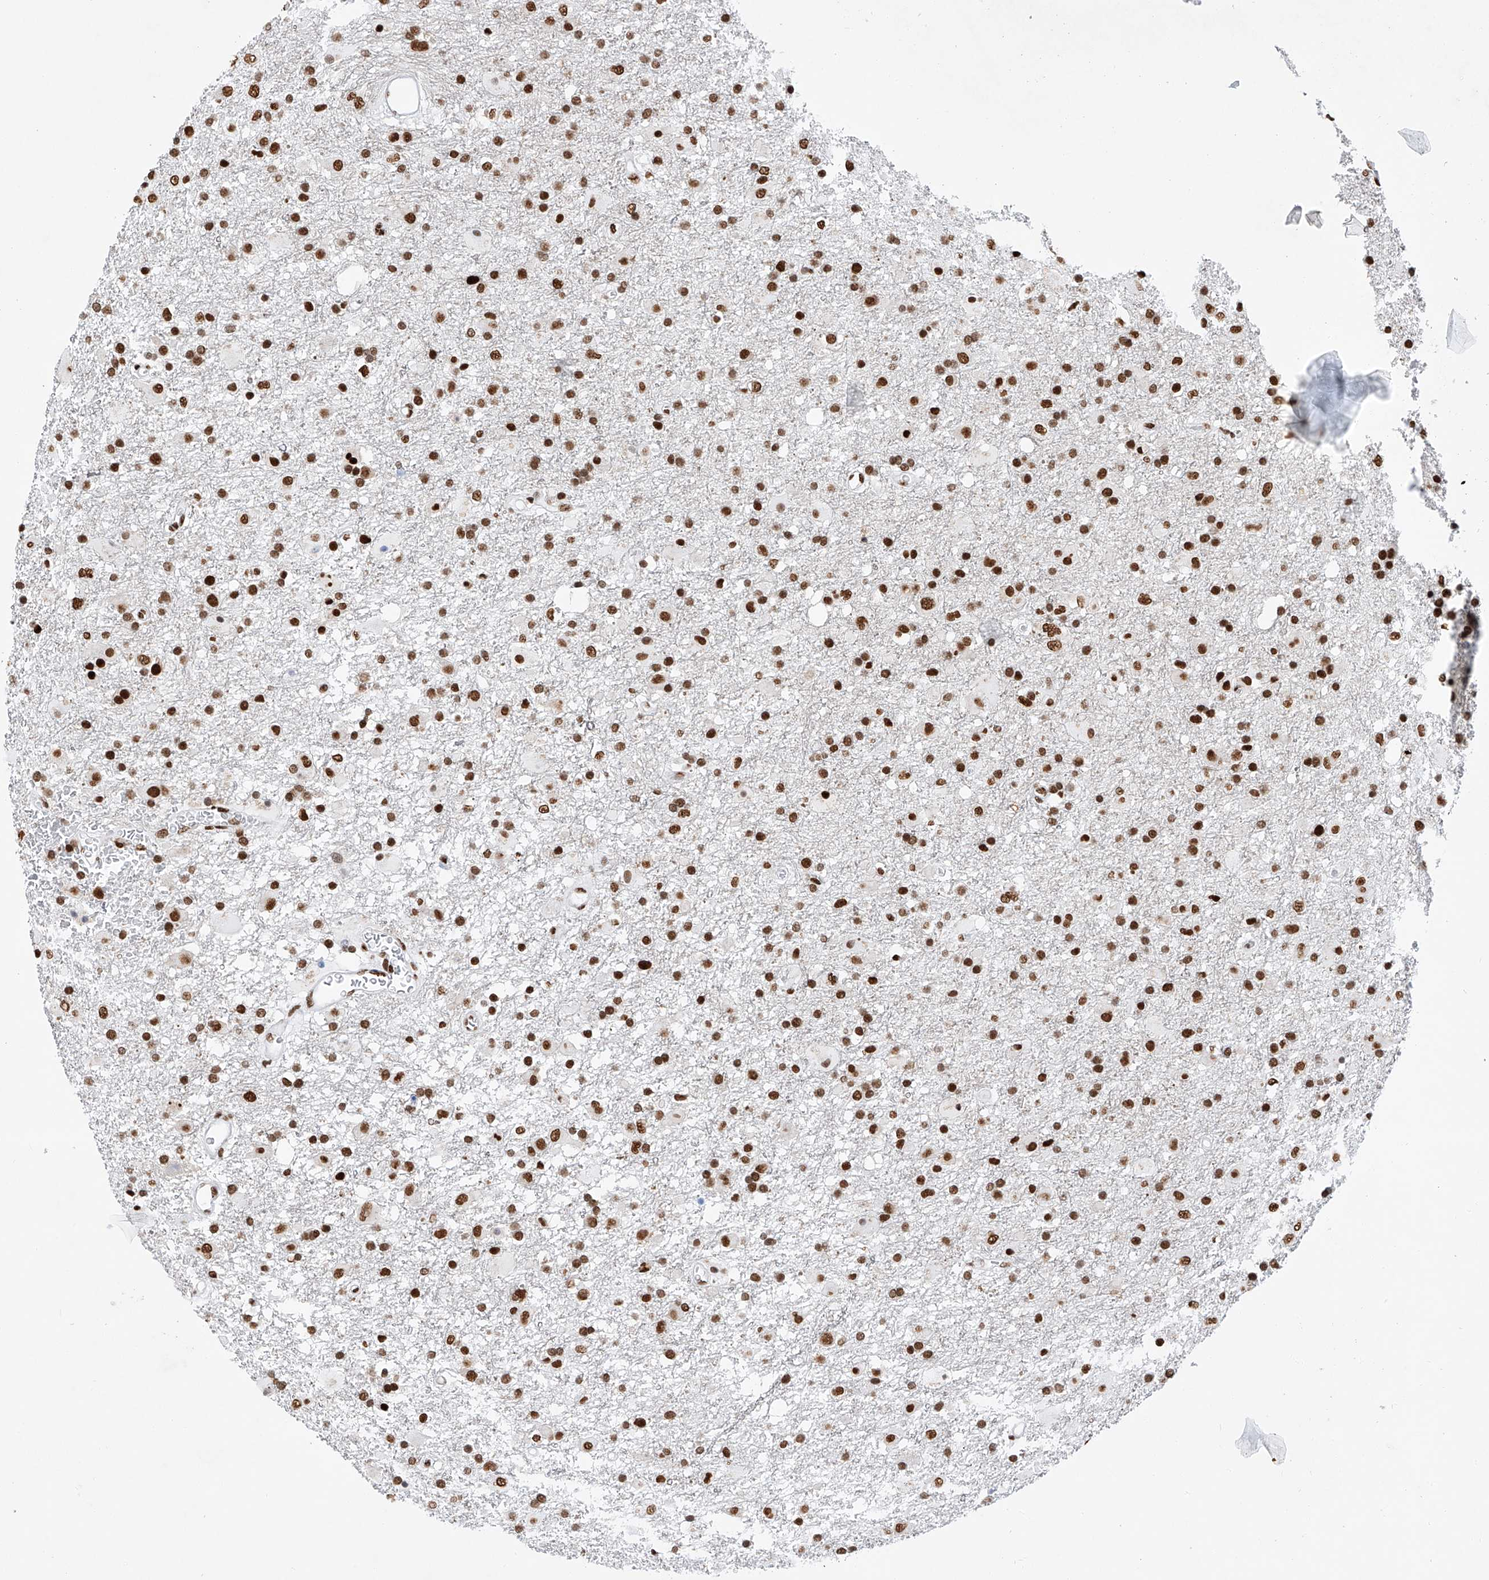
{"staining": {"intensity": "strong", "quantity": ">75%", "location": "nuclear"}, "tissue": "glioma", "cell_type": "Tumor cells", "image_type": "cancer", "snomed": [{"axis": "morphology", "description": "Glioma, malignant, Low grade"}, {"axis": "topography", "description": "Brain"}], "caption": "Brown immunohistochemical staining in glioma demonstrates strong nuclear positivity in about >75% of tumor cells.", "gene": "SRSF6", "patient": {"sex": "male", "age": 65}}